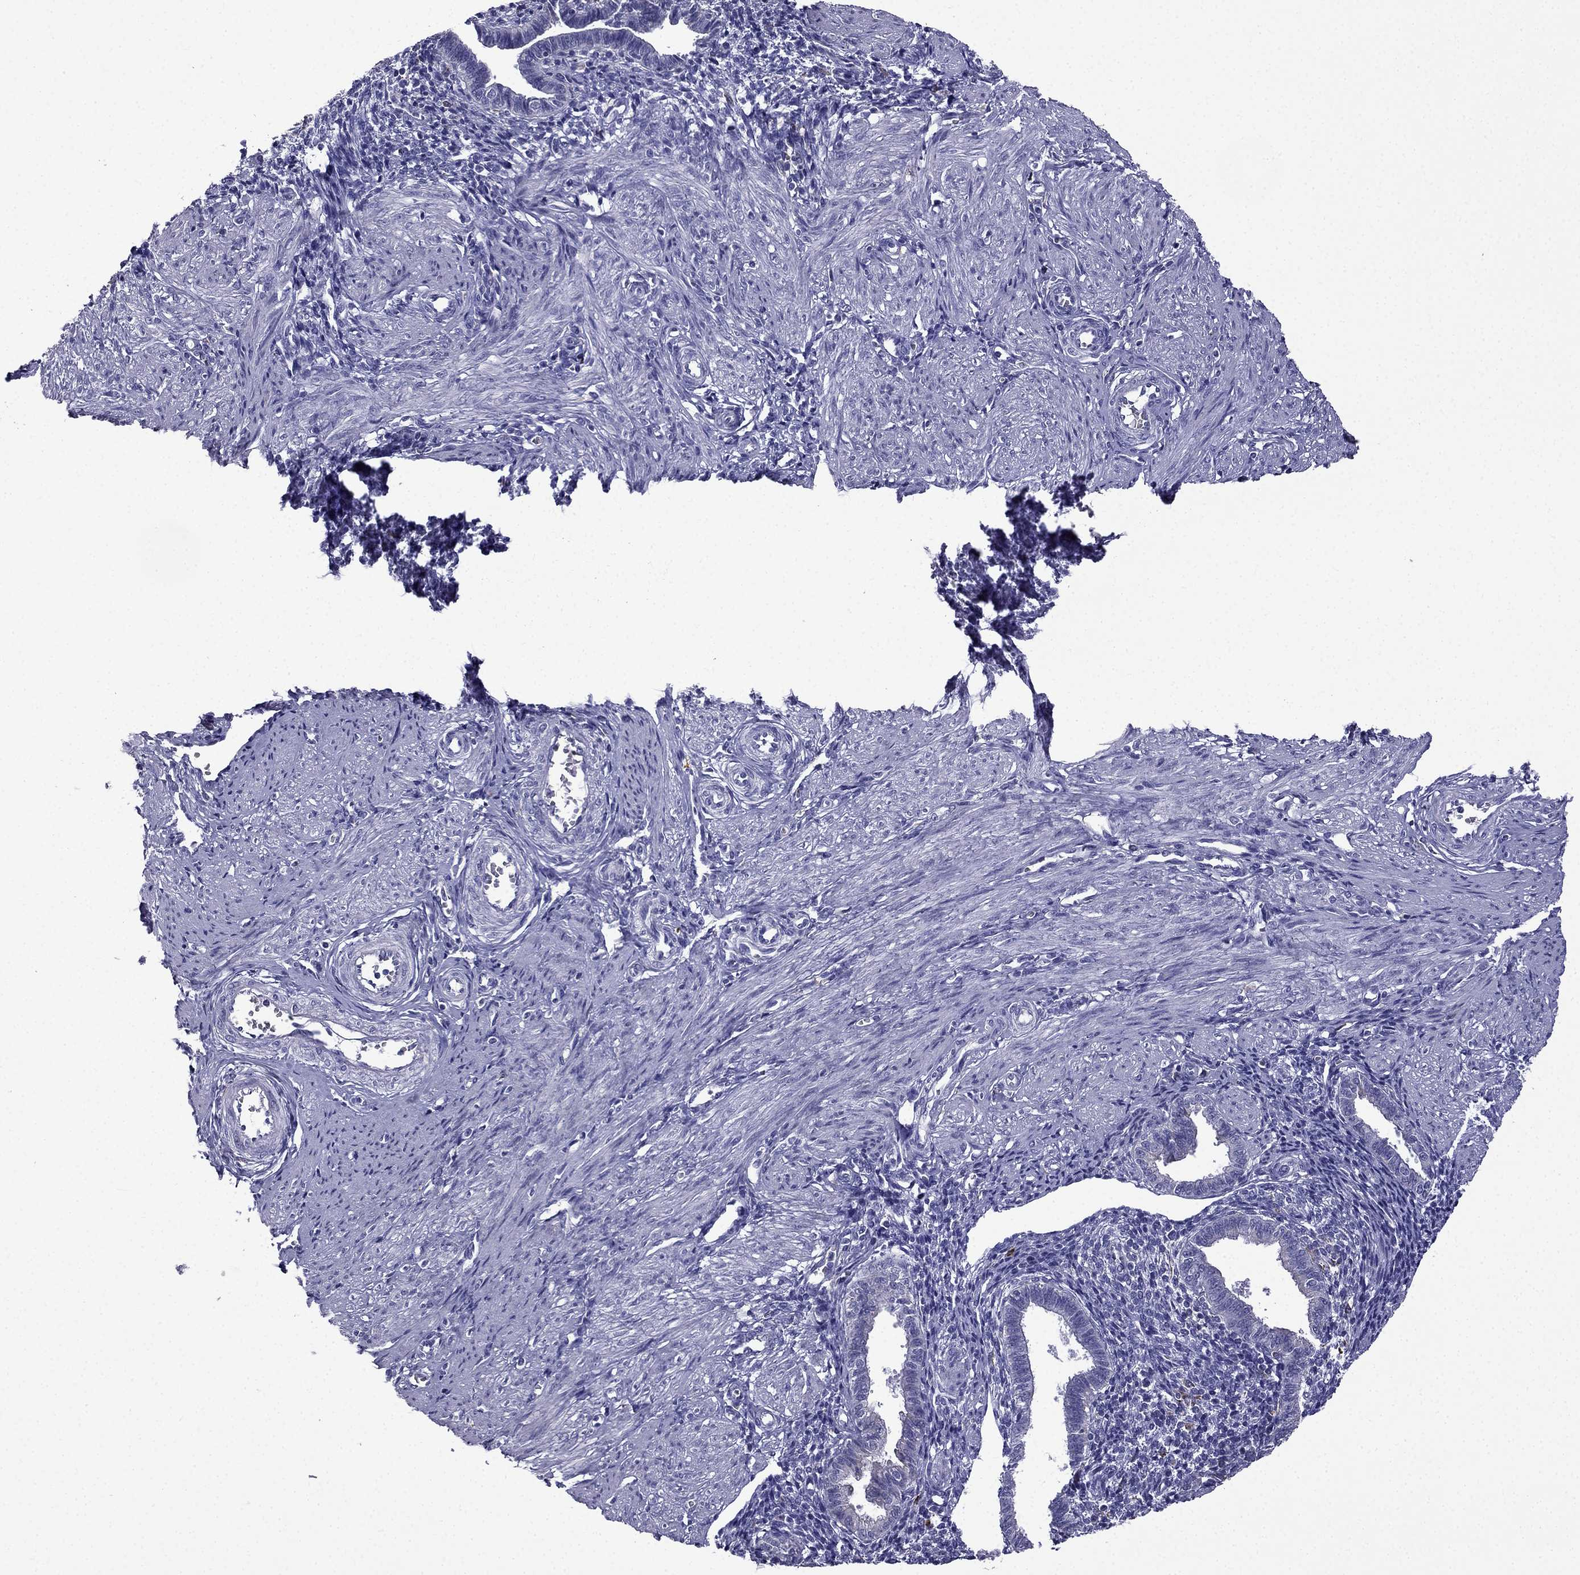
{"staining": {"intensity": "negative", "quantity": "none", "location": "none"}, "tissue": "endometrium", "cell_type": "Cells in endometrial stroma", "image_type": "normal", "snomed": [{"axis": "morphology", "description": "Normal tissue, NOS"}, {"axis": "topography", "description": "Endometrium"}], "caption": "DAB (3,3'-diaminobenzidine) immunohistochemical staining of benign endometrium shows no significant staining in cells in endometrial stroma. (Brightfield microscopy of DAB (3,3'-diaminobenzidine) immunohistochemistry at high magnification).", "gene": "TSSK4", "patient": {"sex": "female", "age": 37}}